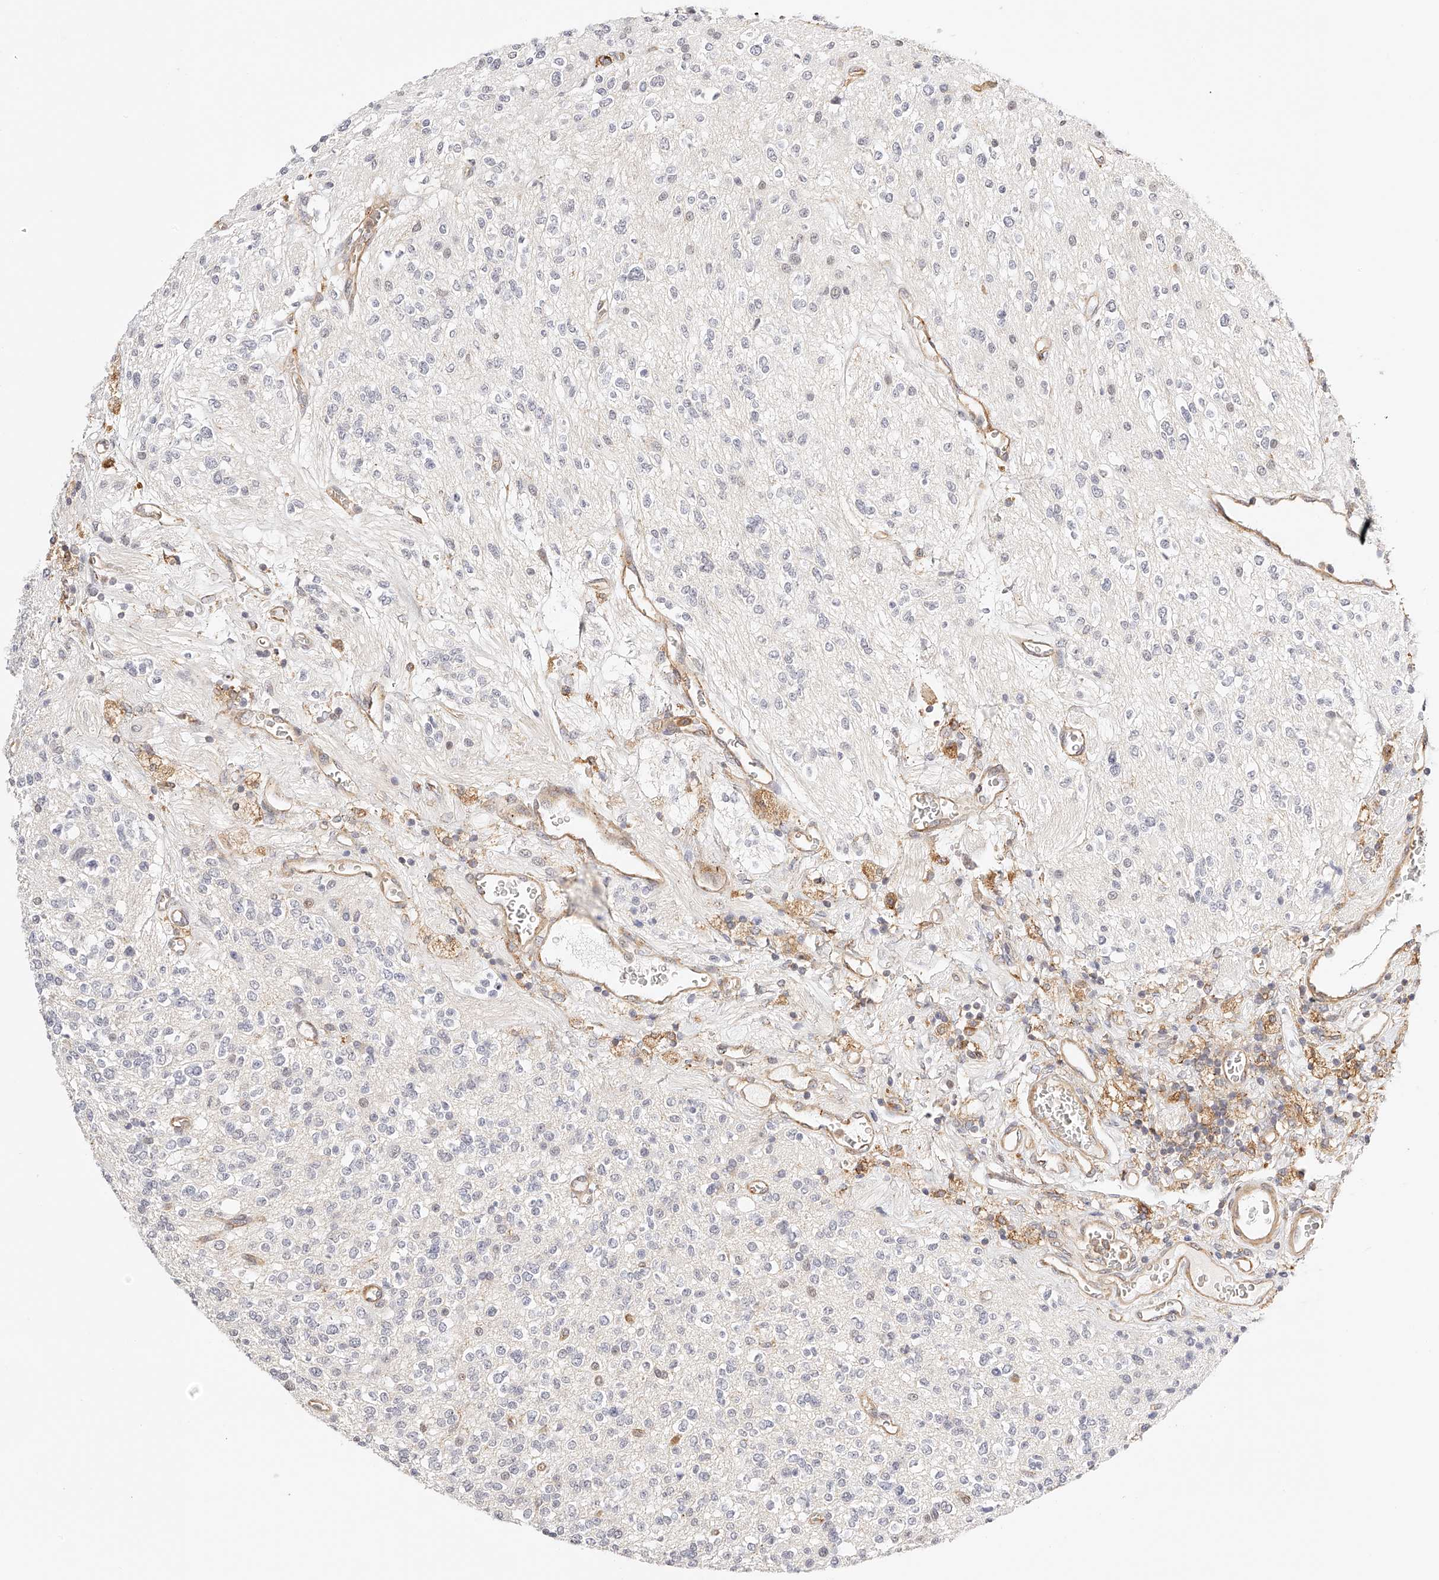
{"staining": {"intensity": "negative", "quantity": "none", "location": "none"}, "tissue": "glioma", "cell_type": "Tumor cells", "image_type": "cancer", "snomed": [{"axis": "morphology", "description": "Glioma, malignant, High grade"}, {"axis": "topography", "description": "Brain"}], "caption": "This is an immunohistochemistry photomicrograph of malignant high-grade glioma. There is no expression in tumor cells.", "gene": "SYNC", "patient": {"sex": "male", "age": 34}}